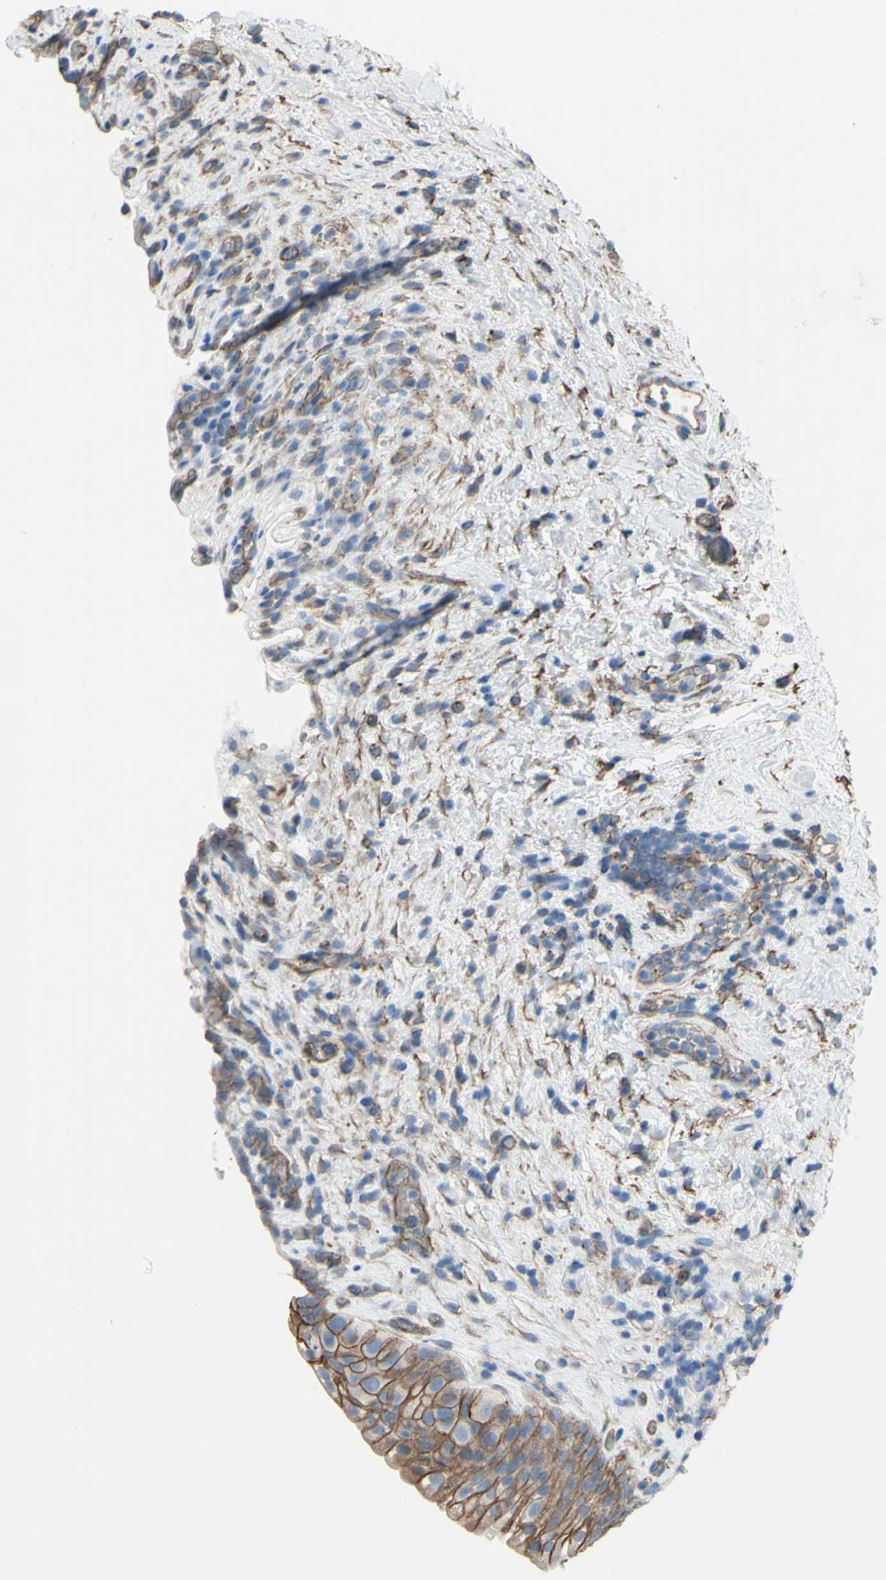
{"staining": {"intensity": "moderate", "quantity": ">75%", "location": "cytoplasmic/membranous"}, "tissue": "urinary bladder", "cell_type": "Urothelial cells", "image_type": "normal", "snomed": [{"axis": "morphology", "description": "Normal tissue, NOS"}, {"axis": "topography", "description": "Urinary bladder"}], "caption": "Moderate cytoplasmic/membranous positivity for a protein is appreciated in approximately >75% of urothelial cells of unremarkable urinary bladder using immunohistochemistry.", "gene": "TPBG", "patient": {"sex": "female", "age": 64}}